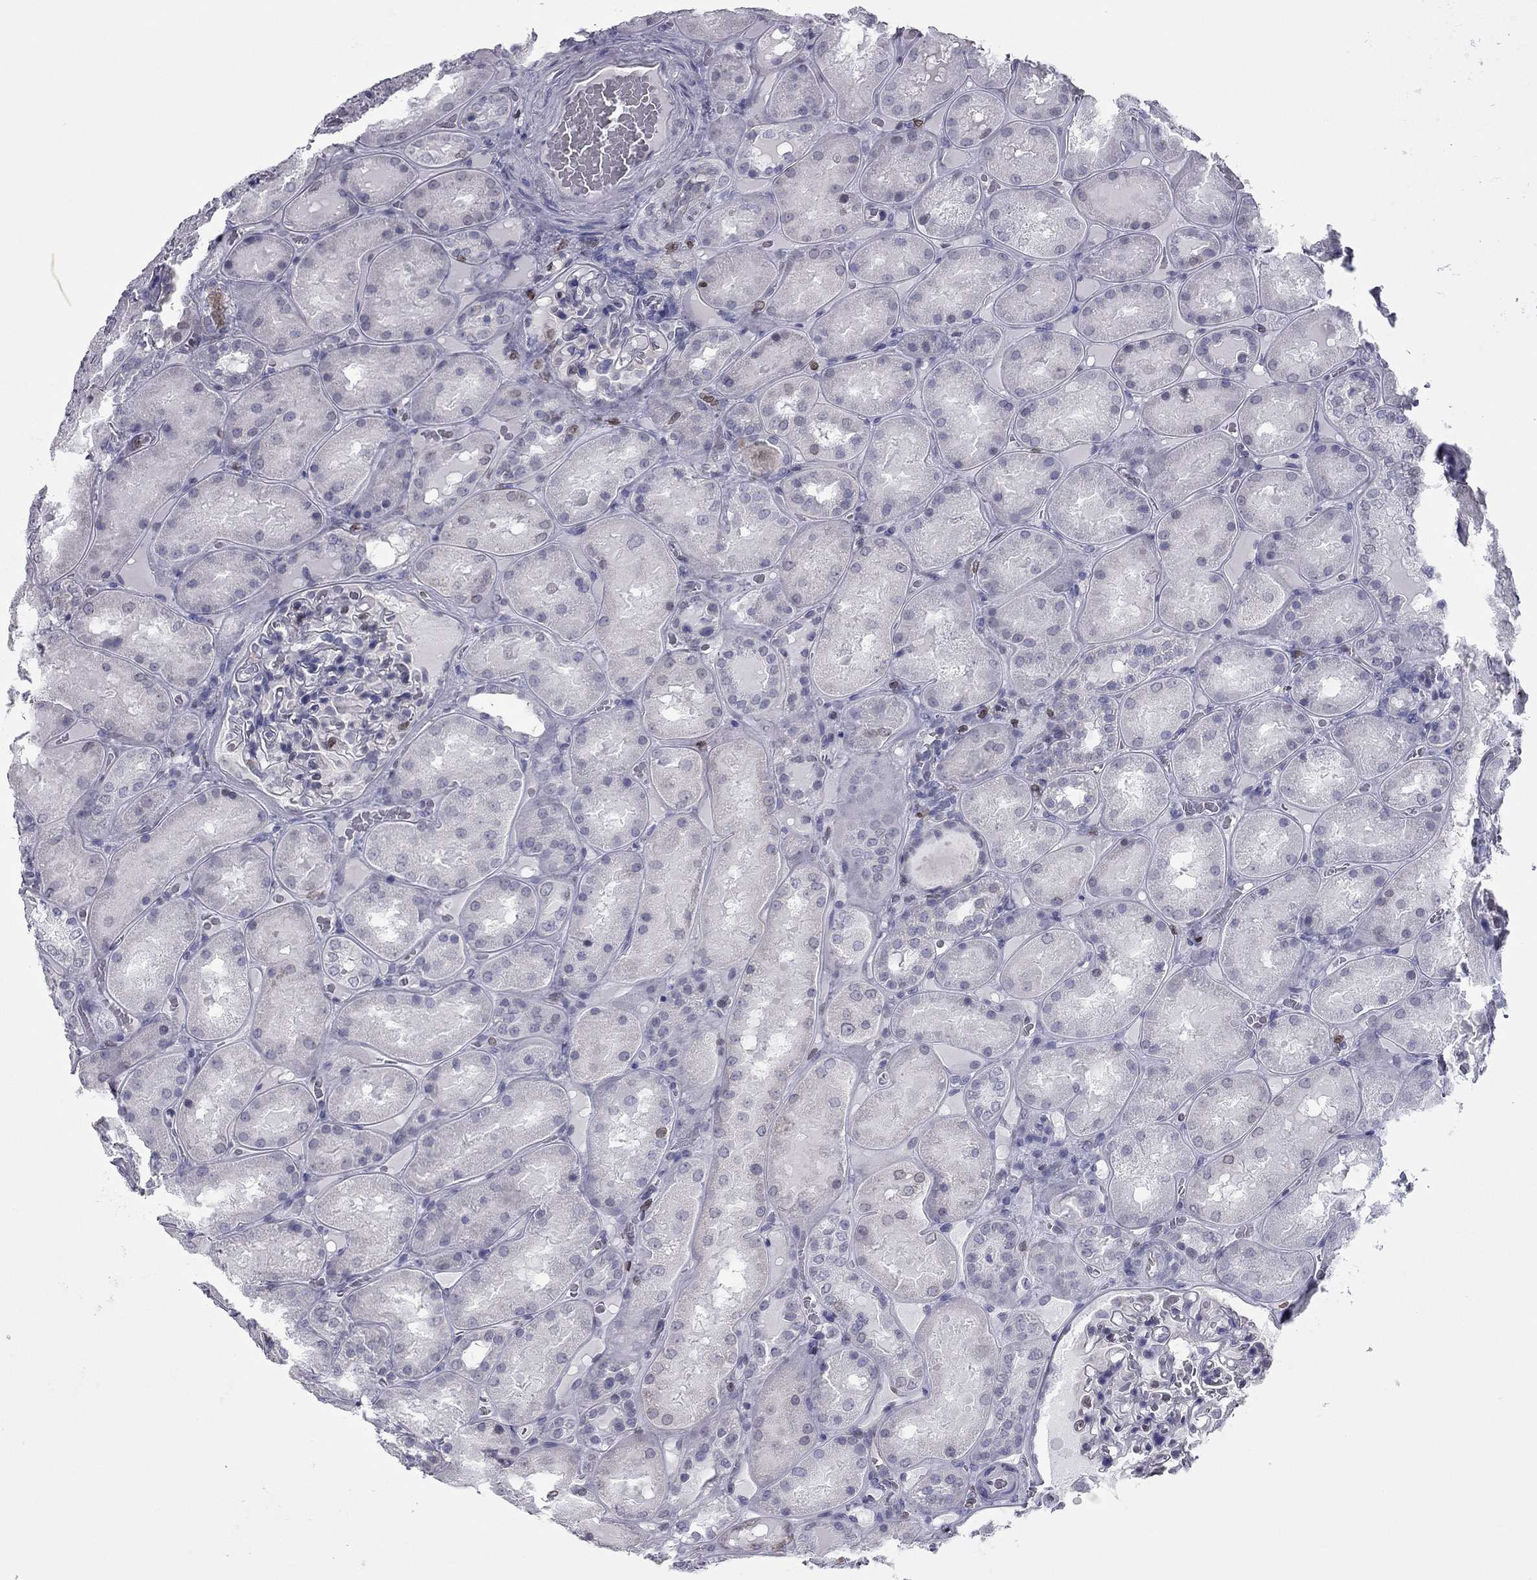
{"staining": {"intensity": "negative", "quantity": "none", "location": "none"}, "tissue": "kidney", "cell_type": "Cells in glomeruli", "image_type": "normal", "snomed": [{"axis": "morphology", "description": "Normal tissue, NOS"}, {"axis": "topography", "description": "Kidney"}], "caption": "Immunohistochemistry image of normal kidney stained for a protein (brown), which reveals no staining in cells in glomeruli.", "gene": "ESPL1", "patient": {"sex": "male", "age": 73}}